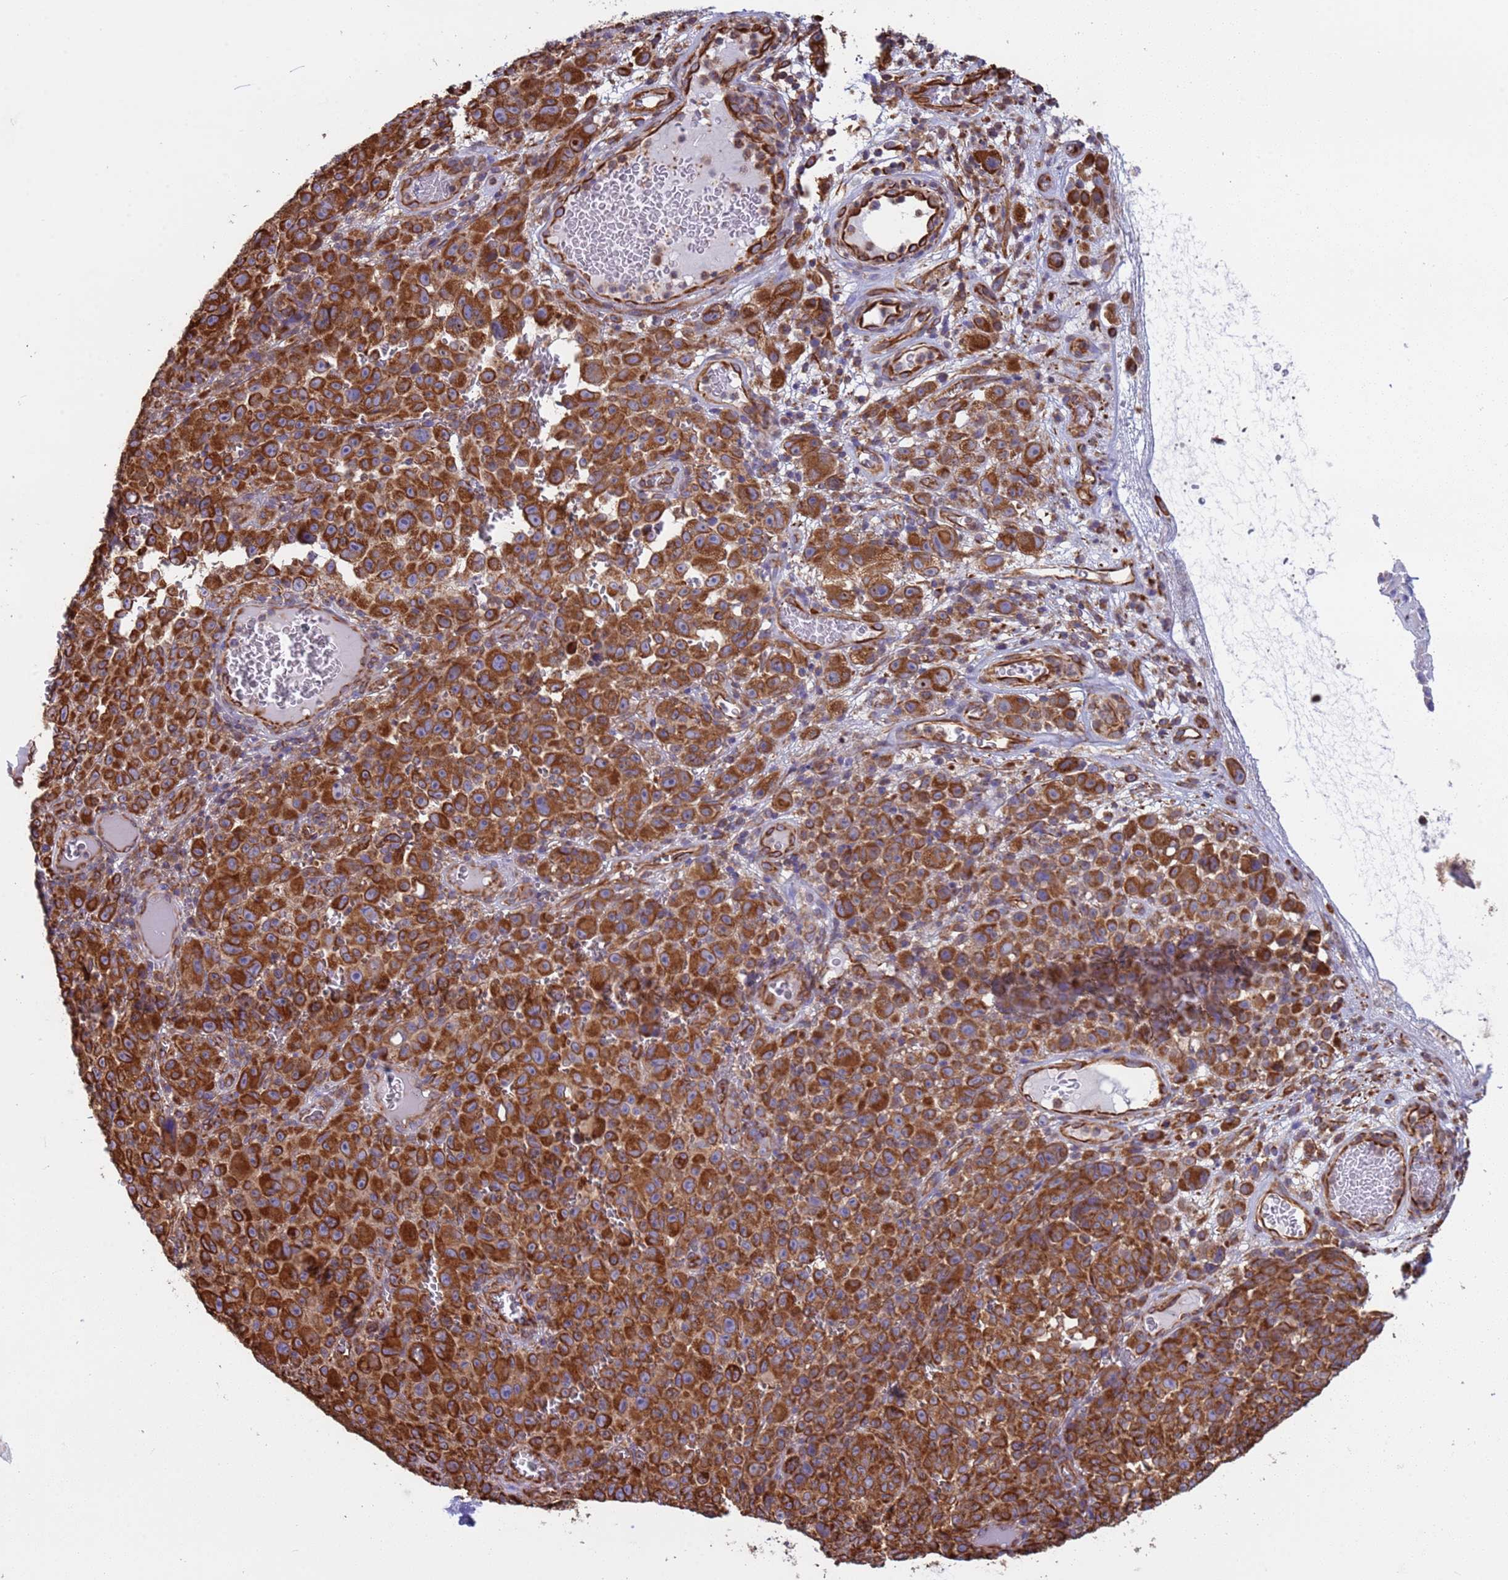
{"staining": {"intensity": "strong", "quantity": ">75%", "location": "cytoplasmic/membranous"}, "tissue": "melanoma", "cell_type": "Tumor cells", "image_type": "cancer", "snomed": [{"axis": "morphology", "description": "Malignant melanoma, NOS"}, {"axis": "topography", "description": "Skin"}], "caption": "A brown stain shows strong cytoplasmic/membranous expression of a protein in human malignant melanoma tumor cells. The staining was performed using DAB, with brown indicating positive protein expression. Nuclei are stained blue with hematoxylin.", "gene": "NUDT12", "patient": {"sex": "female", "age": 82}}